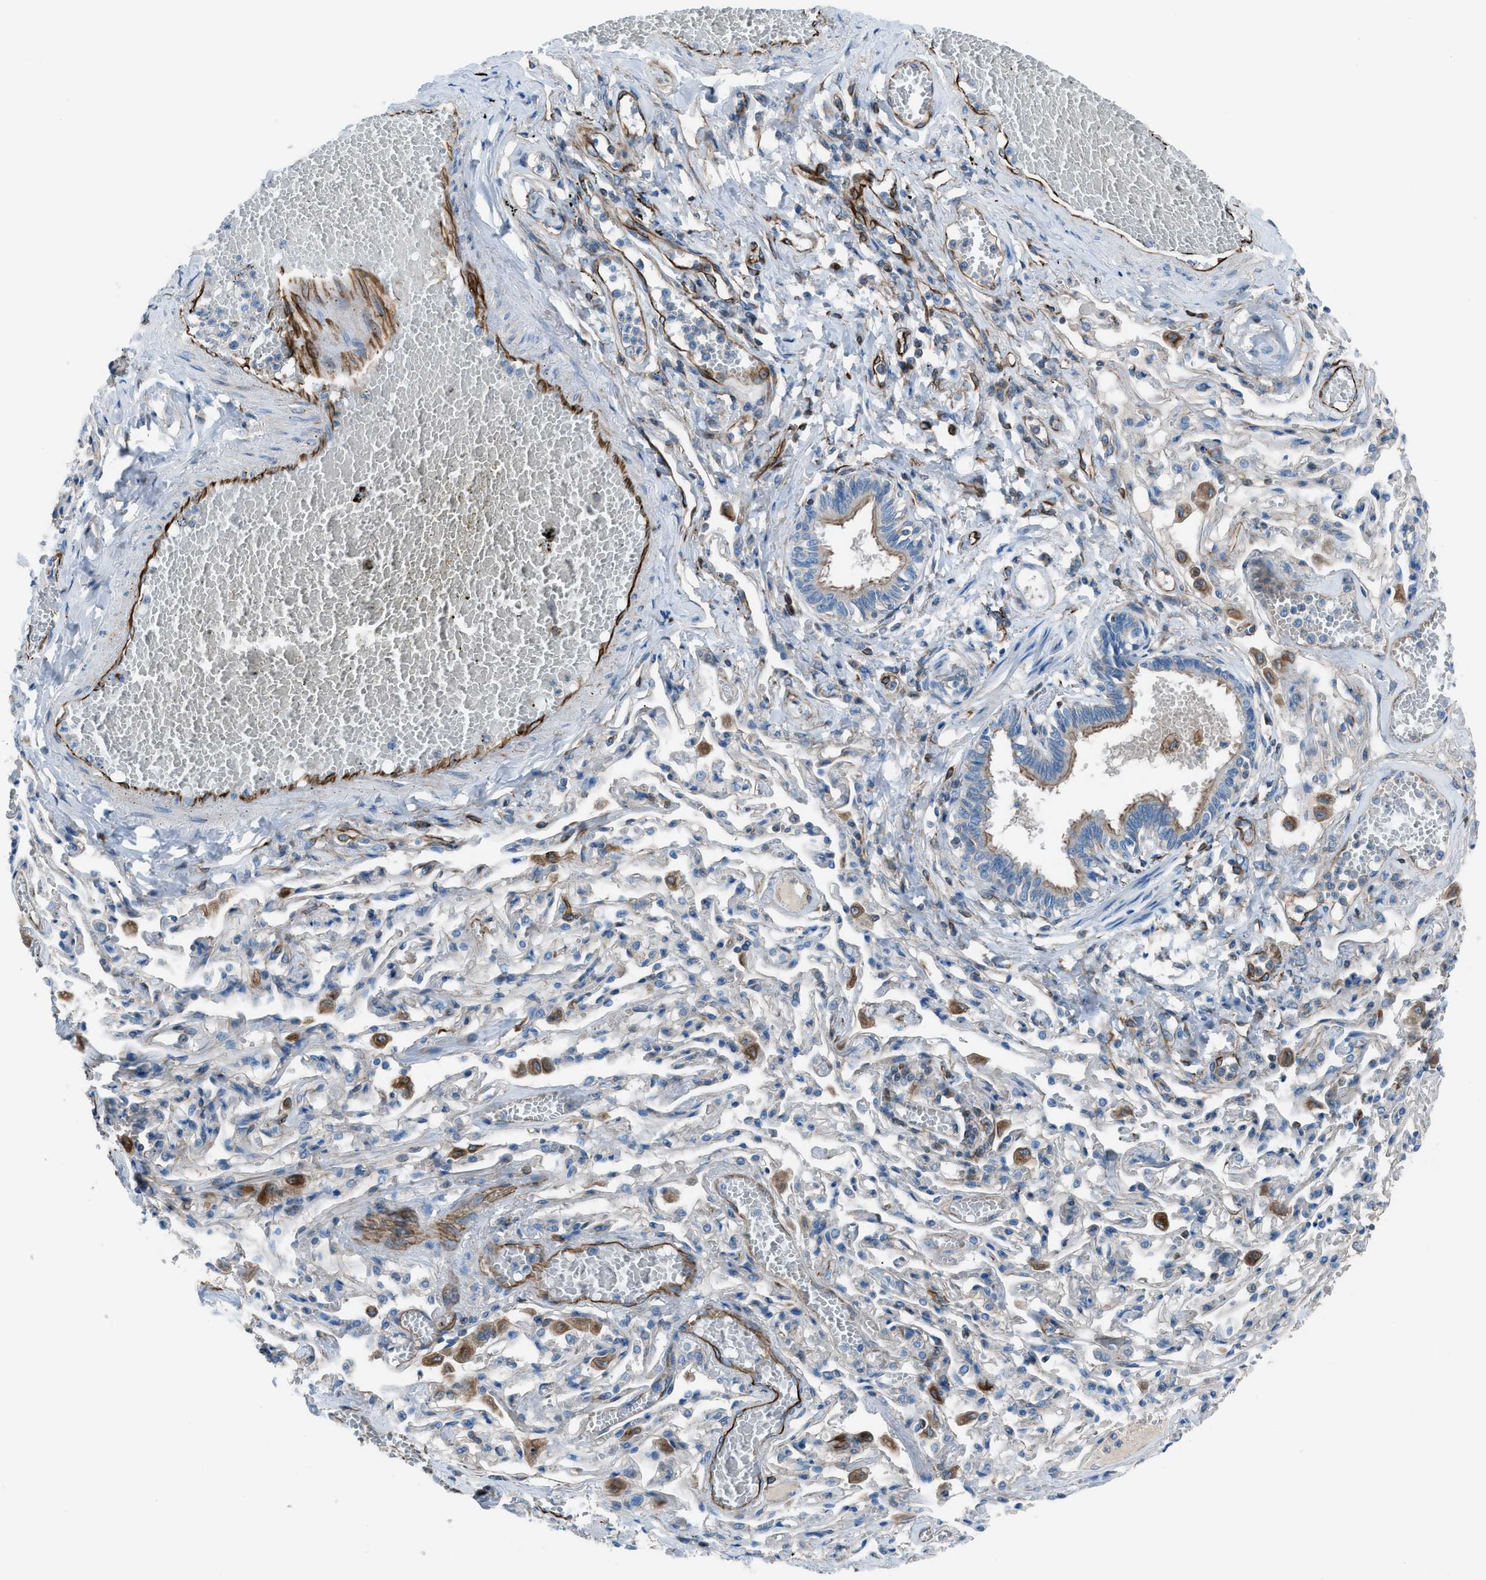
{"staining": {"intensity": "strong", "quantity": "25%-75%", "location": "cytoplasmic/membranous"}, "tissue": "bronchus", "cell_type": "Respiratory epithelial cells", "image_type": "normal", "snomed": [{"axis": "morphology", "description": "Normal tissue, NOS"}, {"axis": "morphology", "description": "Inflammation, NOS"}, {"axis": "topography", "description": "Cartilage tissue"}, {"axis": "topography", "description": "Lung"}], "caption": "Unremarkable bronchus was stained to show a protein in brown. There is high levels of strong cytoplasmic/membranous expression in about 25%-75% of respiratory epithelial cells. The protein is shown in brown color, while the nuclei are stained blue.", "gene": "CABP7", "patient": {"sex": "male", "age": 71}}